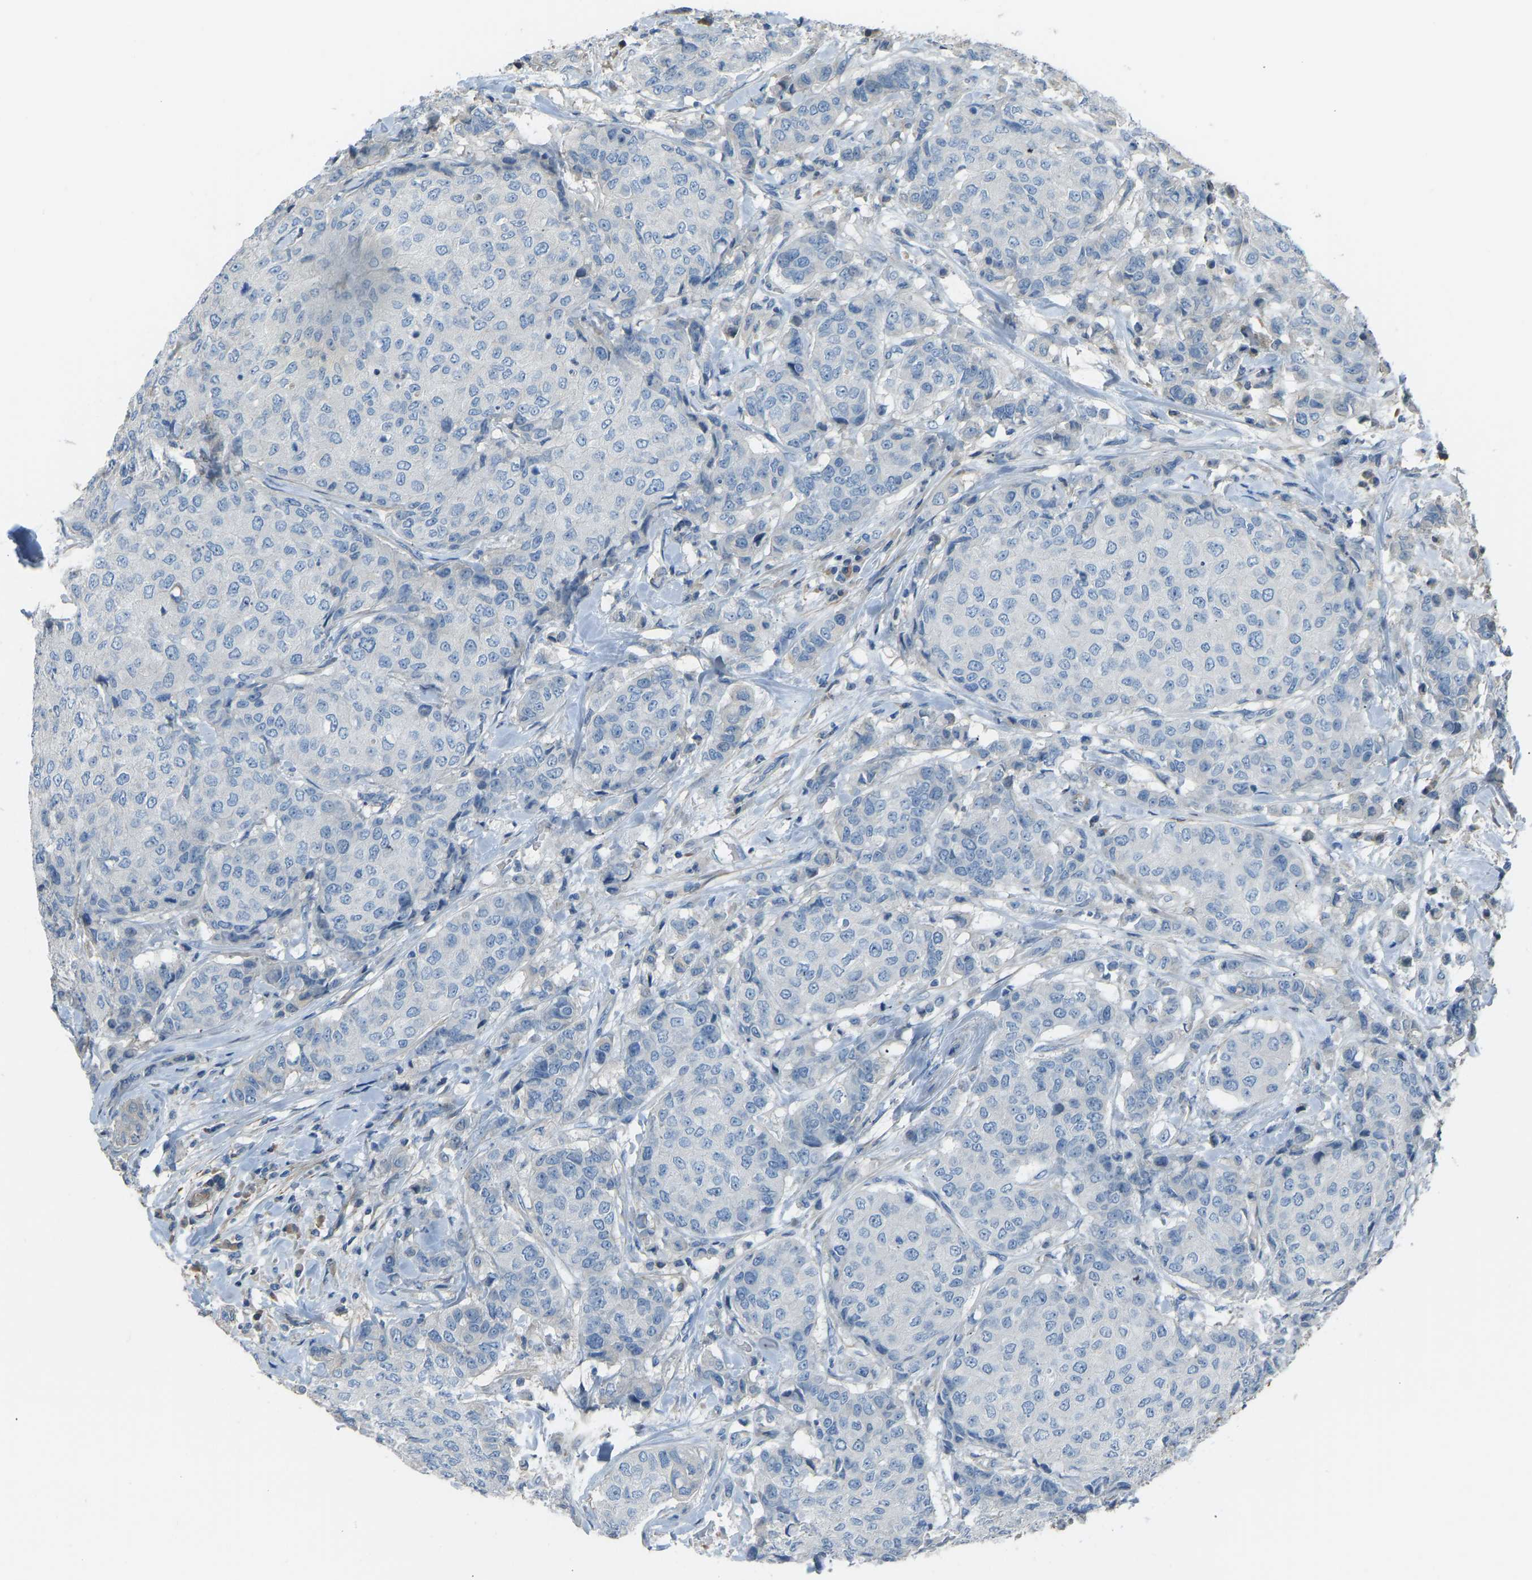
{"staining": {"intensity": "negative", "quantity": "none", "location": "none"}, "tissue": "breast cancer", "cell_type": "Tumor cells", "image_type": "cancer", "snomed": [{"axis": "morphology", "description": "Duct carcinoma"}, {"axis": "topography", "description": "Breast"}], "caption": "The immunohistochemistry micrograph has no significant positivity in tumor cells of invasive ductal carcinoma (breast) tissue.", "gene": "FBLN2", "patient": {"sex": "female", "age": 27}}